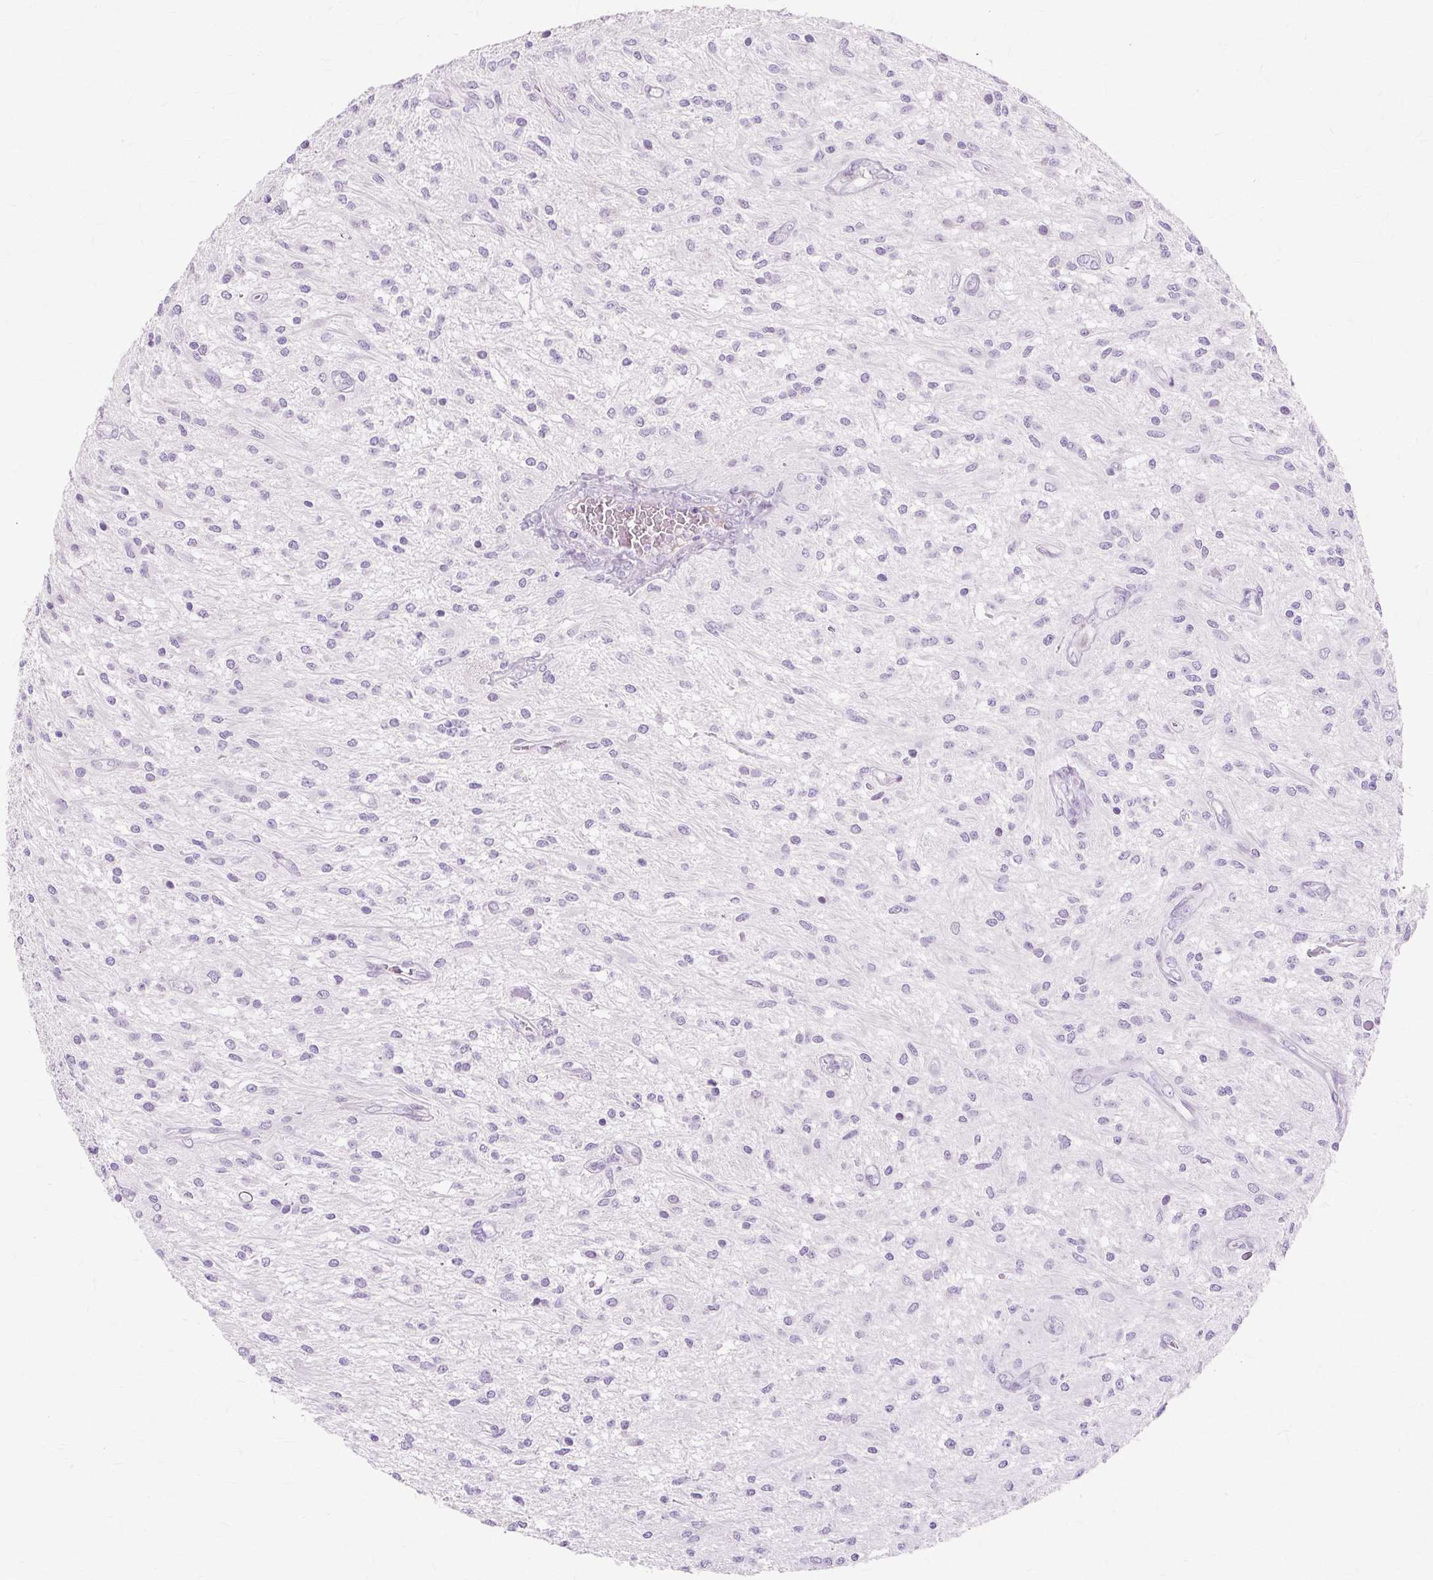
{"staining": {"intensity": "negative", "quantity": "none", "location": "none"}, "tissue": "glioma", "cell_type": "Tumor cells", "image_type": "cancer", "snomed": [{"axis": "morphology", "description": "Glioma, malignant, Low grade"}, {"axis": "topography", "description": "Cerebellum"}], "caption": "Immunohistochemistry histopathology image of neoplastic tissue: human malignant low-grade glioma stained with DAB demonstrates no significant protein staining in tumor cells.", "gene": "IRX2", "patient": {"sex": "female", "age": 14}}